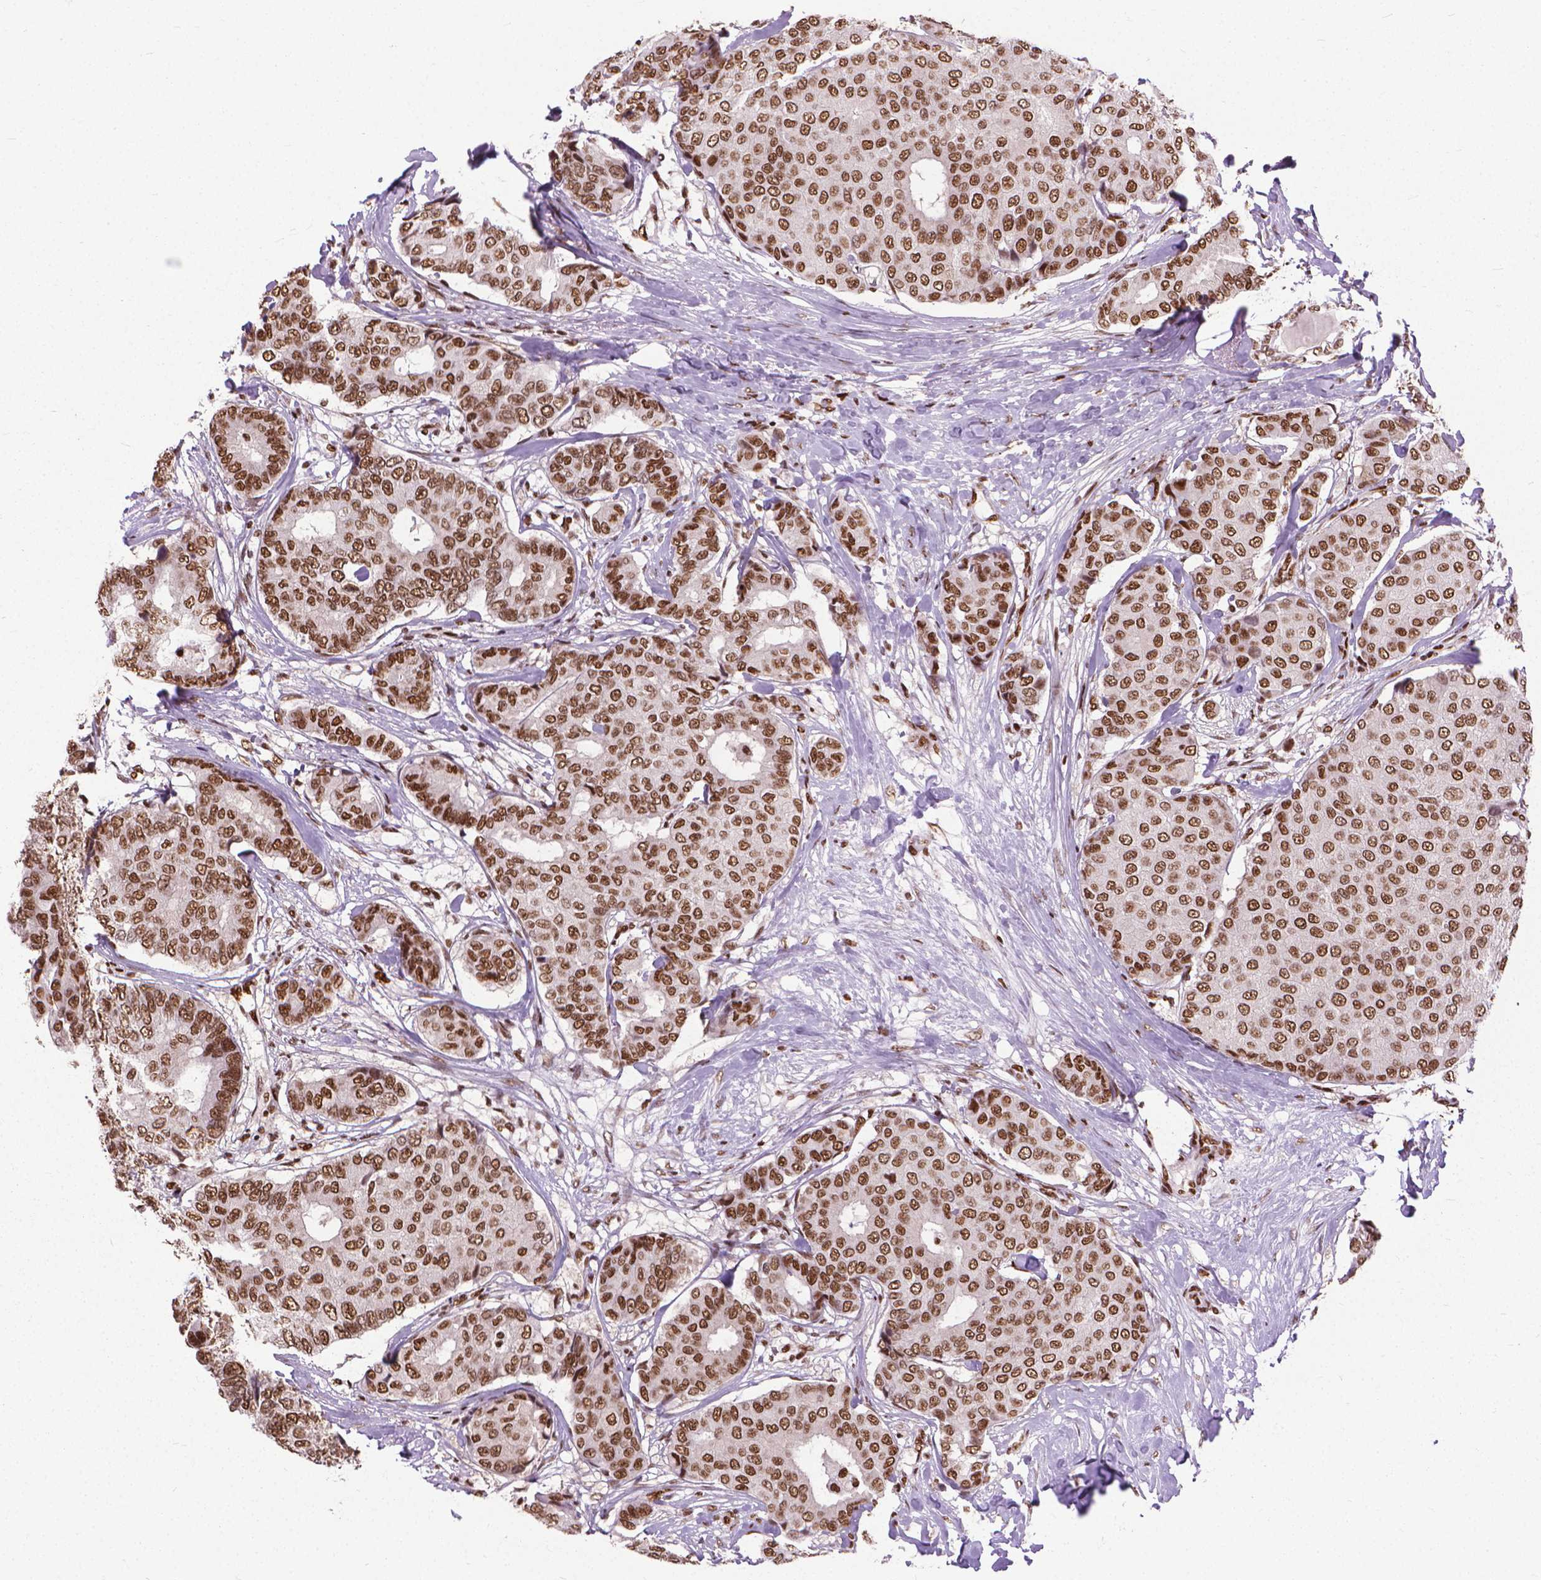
{"staining": {"intensity": "moderate", "quantity": ">75%", "location": "nuclear"}, "tissue": "breast cancer", "cell_type": "Tumor cells", "image_type": "cancer", "snomed": [{"axis": "morphology", "description": "Duct carcinoma"}, {"axis": "topography", "description": "Breast"}], "caption": "Breast cancer (intraductal carcinoma) tissue reveals moderate nuclear expression in approximately >75% of tumor cells", "gene": "AKAP8", "patient": {"sex": "female", "age": 75}}